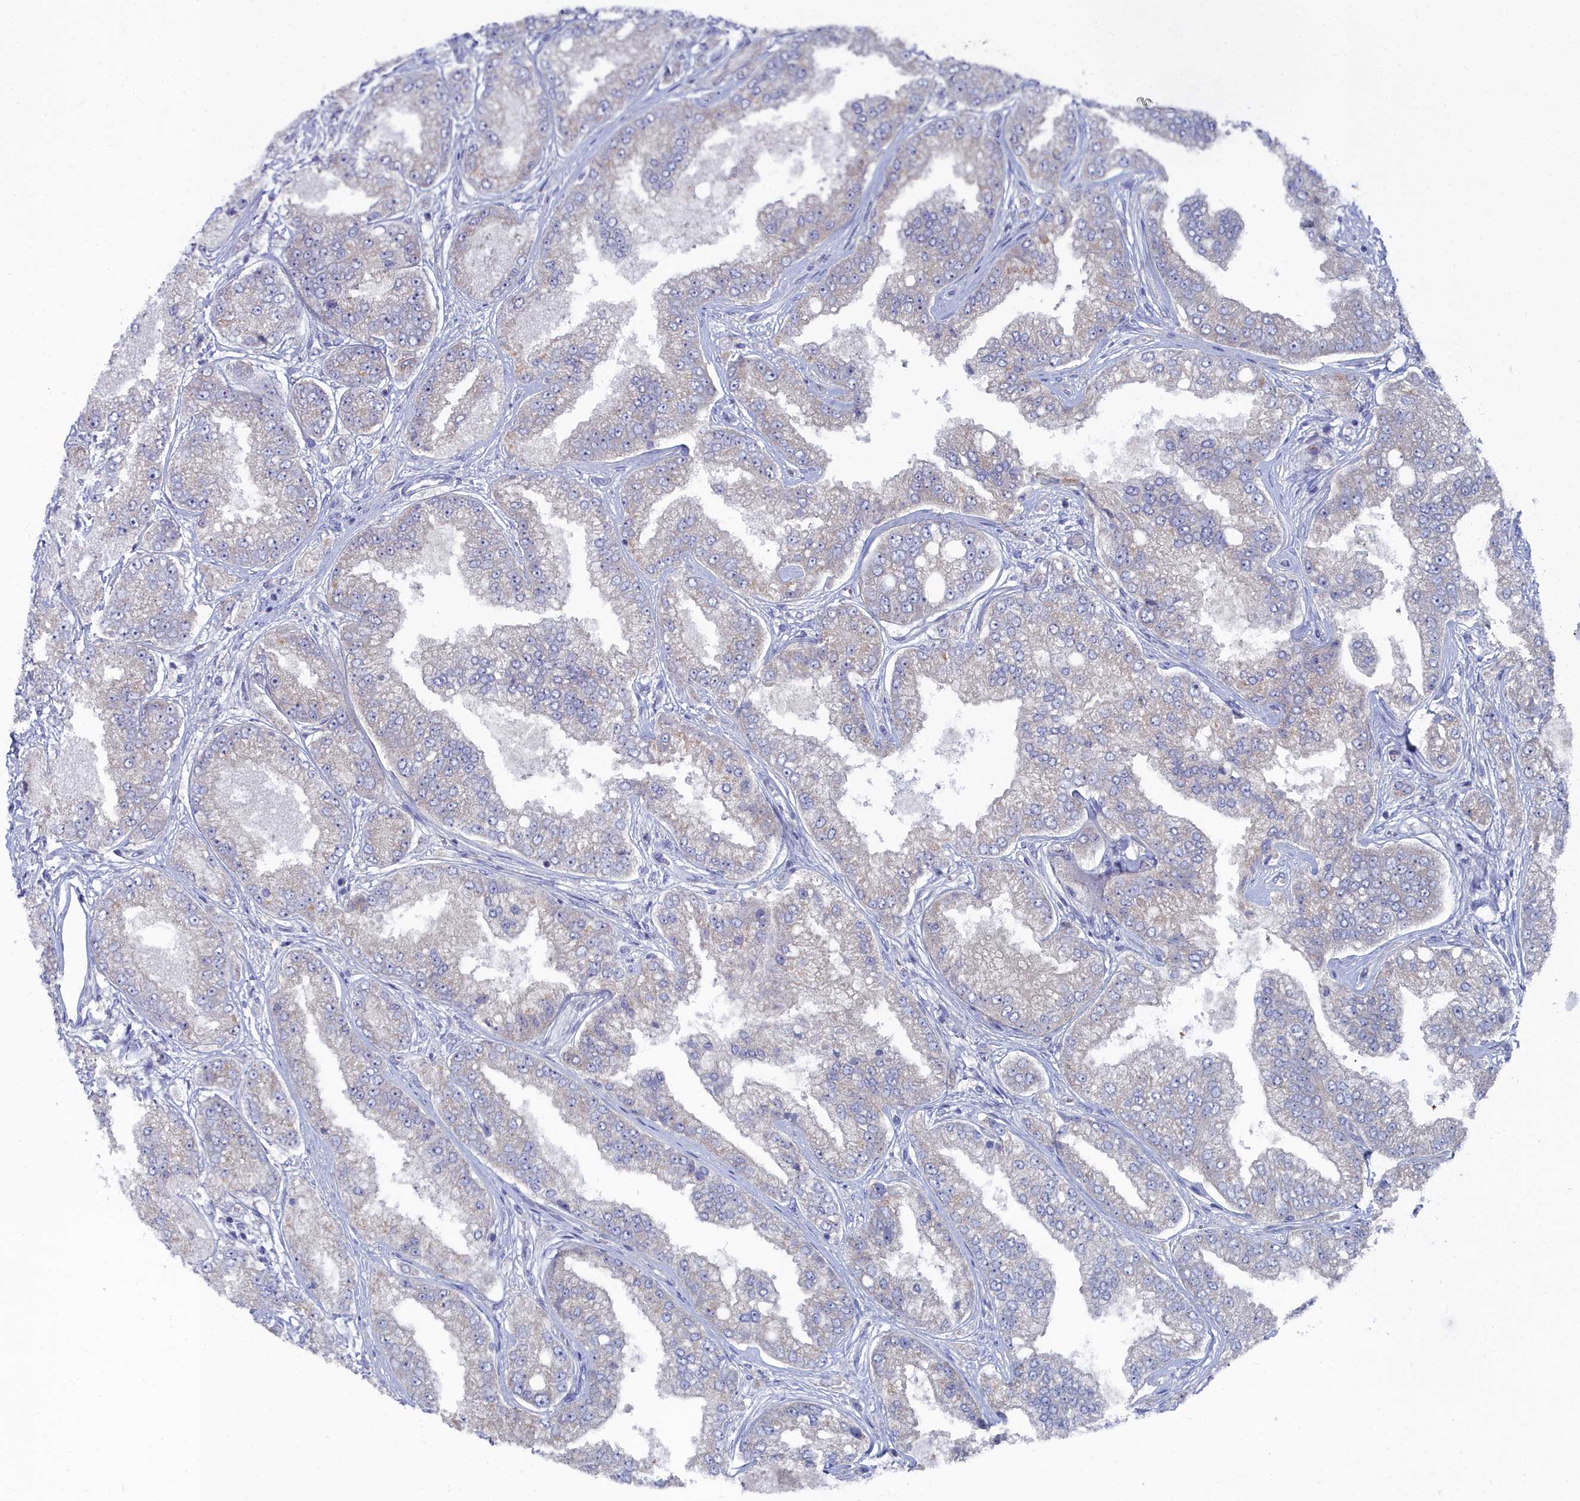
{"staining": {"intensity": "negative", "quantity": "none", "location": "none"}, "tissue": "prostate cancer", "cell_type": "Tumor cells", "image_type": "cancer", "snomed": [{"axis": "morphology", "description": "Adenocarcinoma, High grade"}, {"axis": "topography", "description": "Prostate"}], "caption": "An immunohistochemistry (IHC) histopathology image of high-grade adenocarcinoma (prostate) is shown. There is no staining in tumor cells of high-grade adenocarcinoma (prostate).", "gene": "CCDC149", "patient": {"sex": "male", "age": 71}}